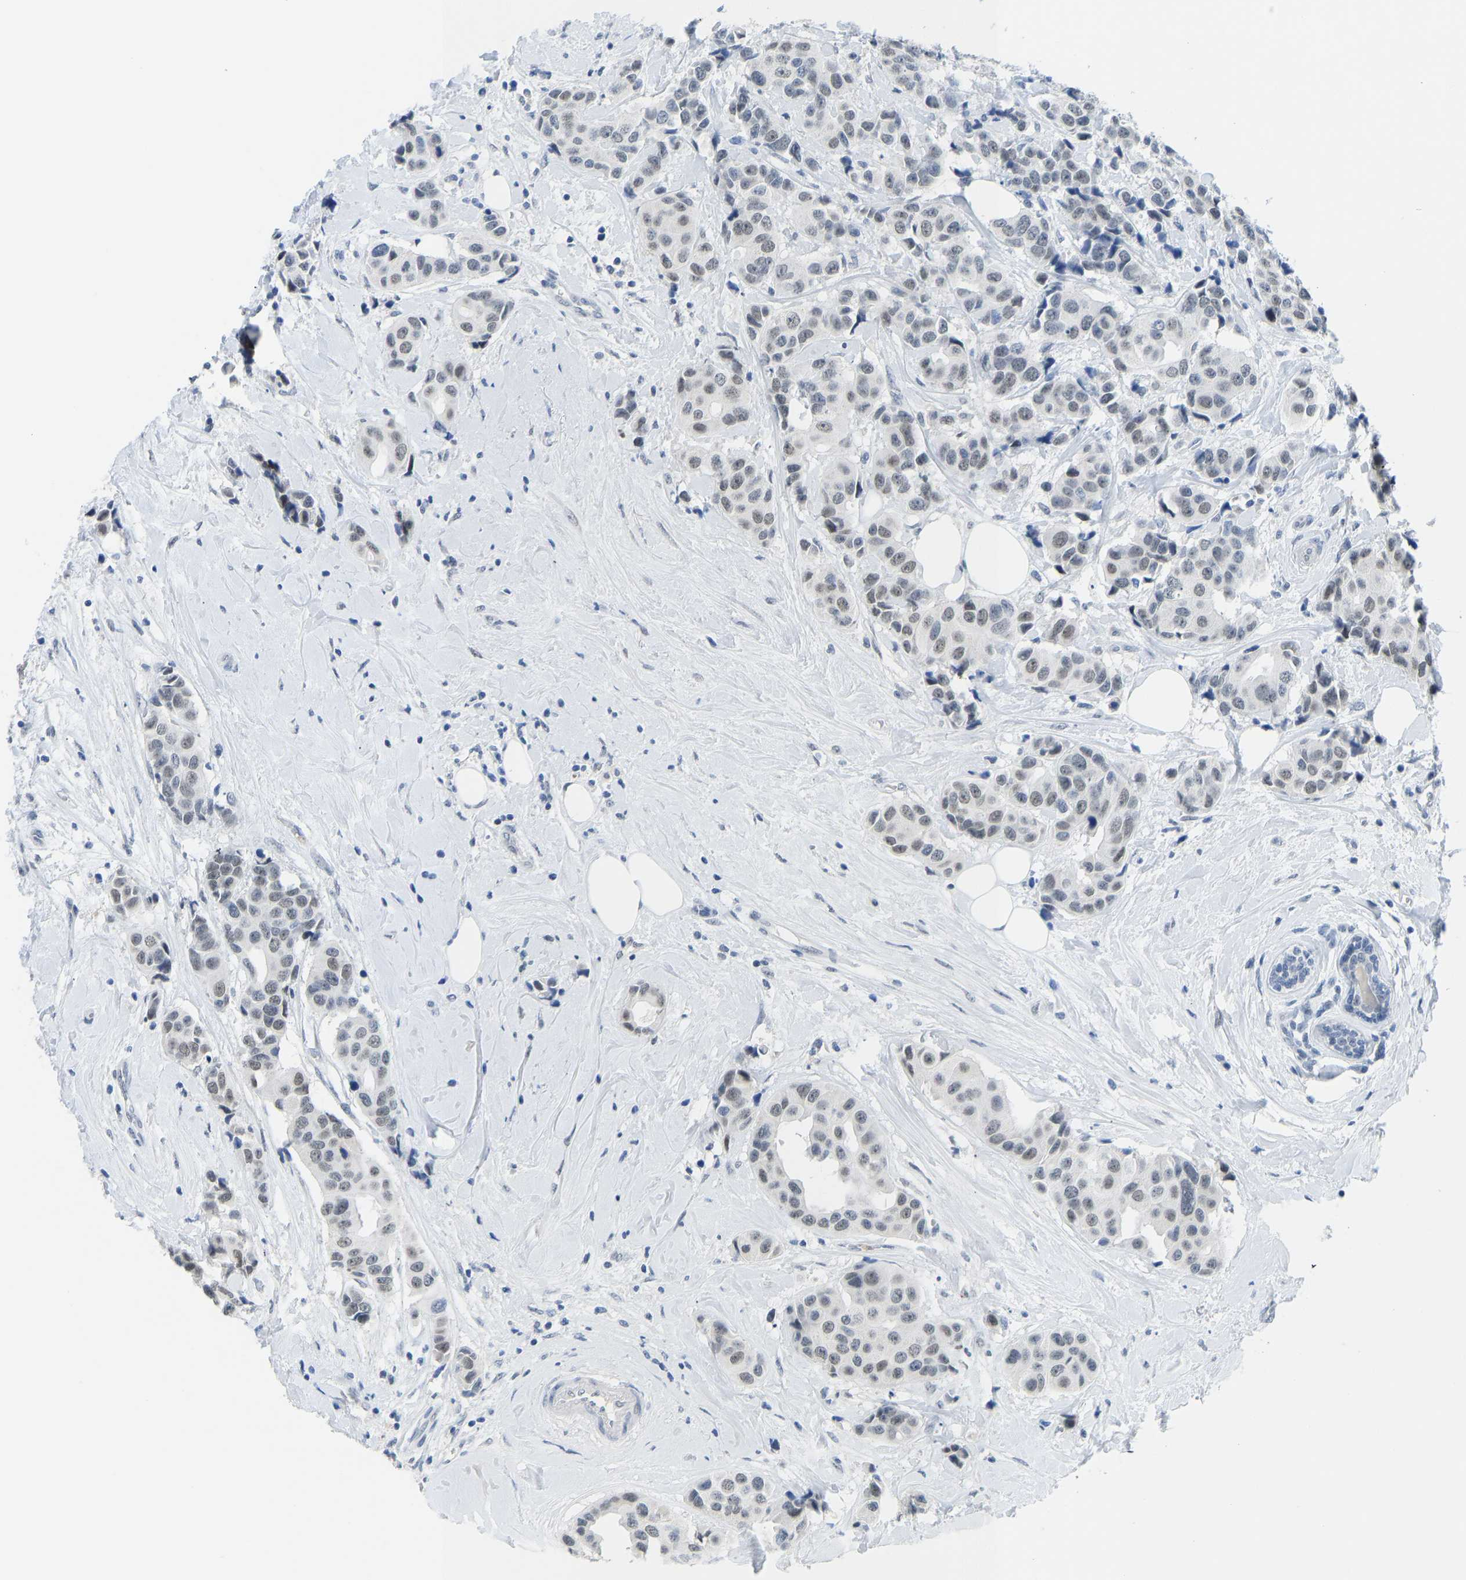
{"staining": {"intensity": "negative", "quantity": "none", "location": "none"}, "tissue": "breast cancer", "cell_type": "Tumor cells", "image_type": "cancer", "snomed": [{"axis": "morphology", "description": "Normal tissue, NOS"}, {"axis": "morphology", "description": "Duct carcinoma"}, {"axis": "topography", "description": "Breast"}], "caption": "Tumor cells show no significant staining in breast invasive ductal carcinoma.", "gene": "TXNDC2", "patient": {"sex": "female", "age": 39}}